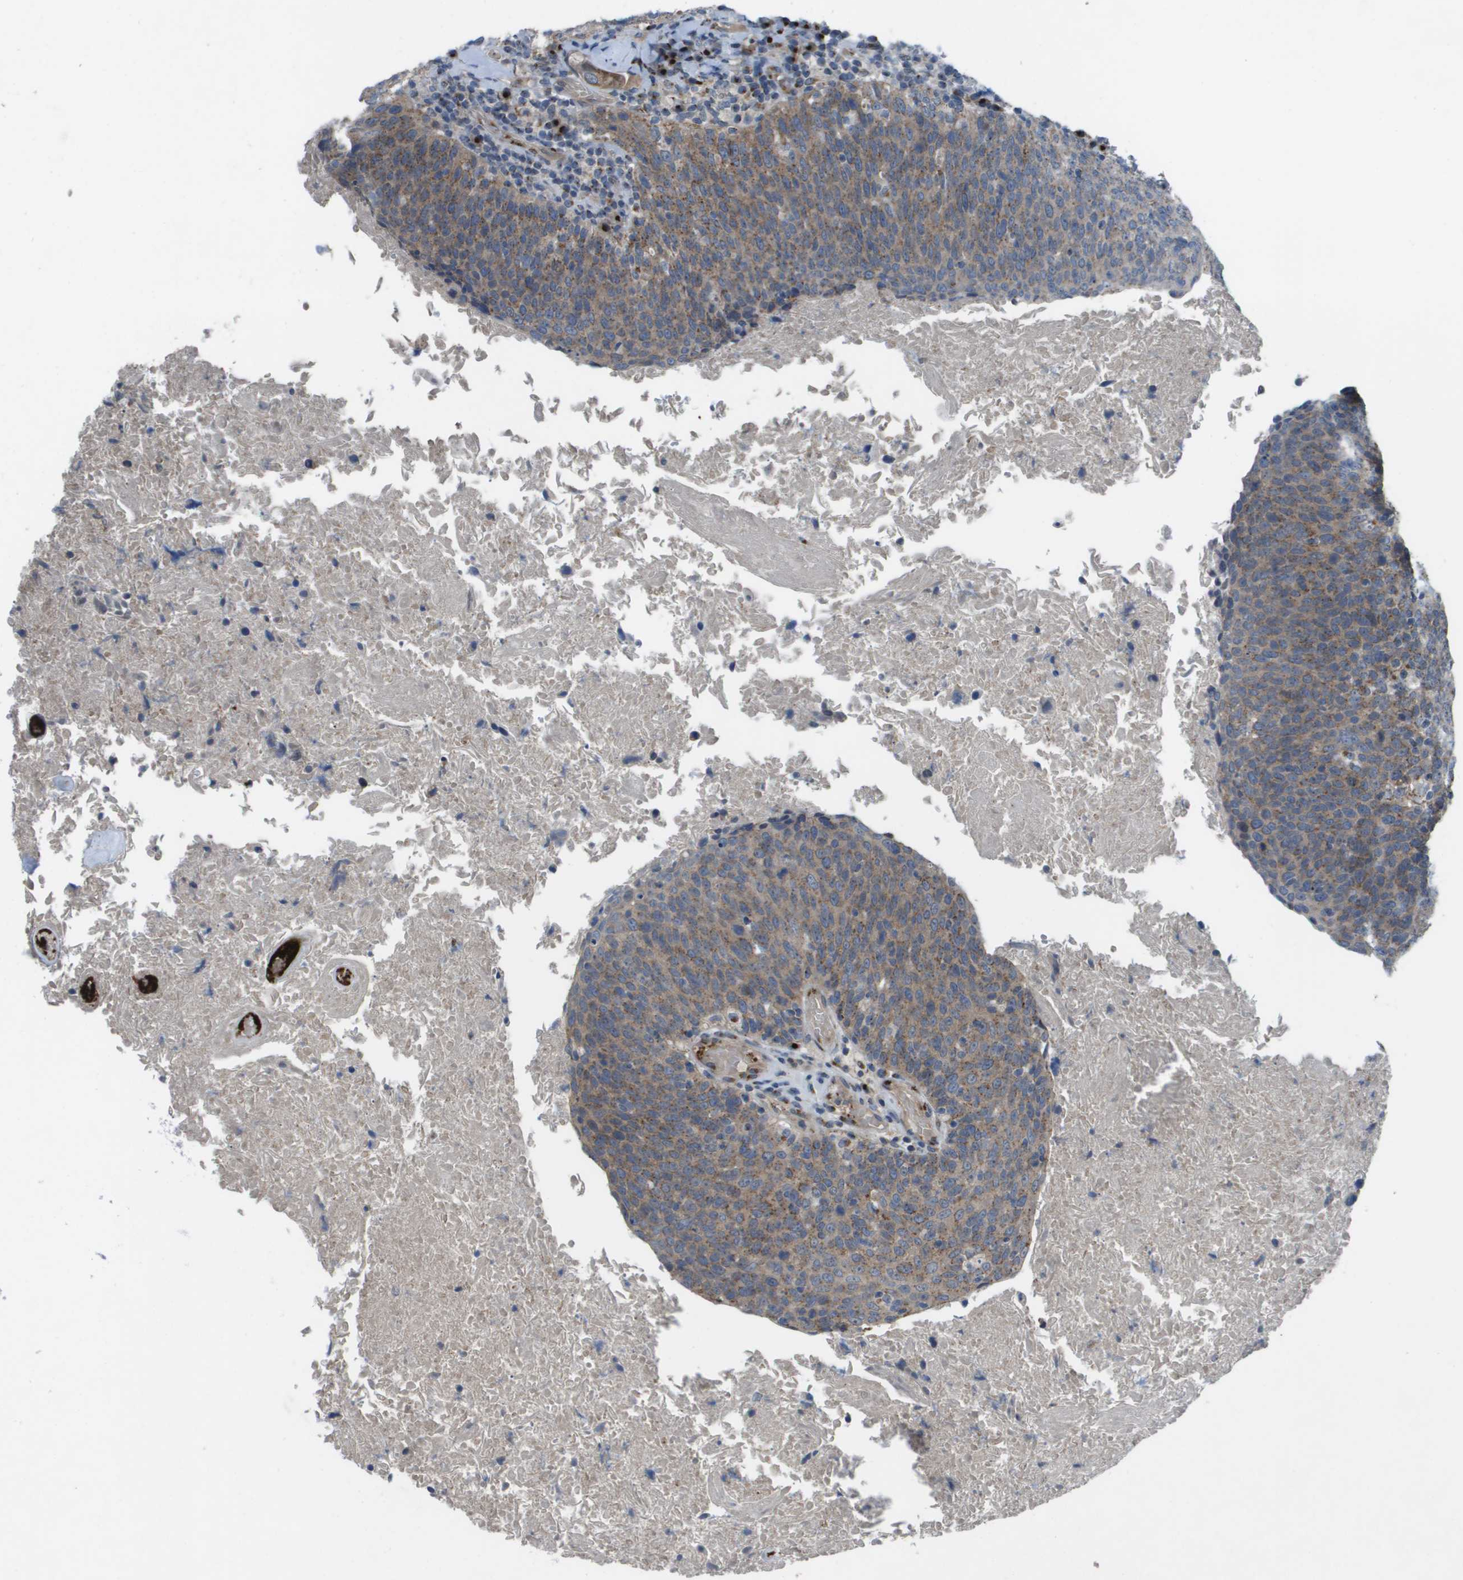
{"staining": {"intensity": "moderate", "quantity": "25%-75%", "location": "cytoplasmic/membranous"}, "tissue": "head and neck cancer", "cell_type": "Tumor cells", "image_type": "cancer", "snomed": [{"axis": "morphology", "description": "Squamous cell carcinoma, NOS"}, {"axis": "morphology", "description": "Squamous cell carcinoma, metastatic, NOS"}, {"axis": "topography", "description": "Lymph node"}, {"axis": "topography", "description": "Head-Neck"}], "caption": "IHC photomicrograph of neoplastic tissue: human head and neck squamous cell carcinoma stained using immunohistochemistry (IHC) shows medium levels of moderate protein expression localized specifically in the cytoplasmic/membranous of tumor cells, appearing as a cytoplasmic/membranous brown color.", "gene": "QSOX2", "patient": {"sex": "male", "age": 62}}